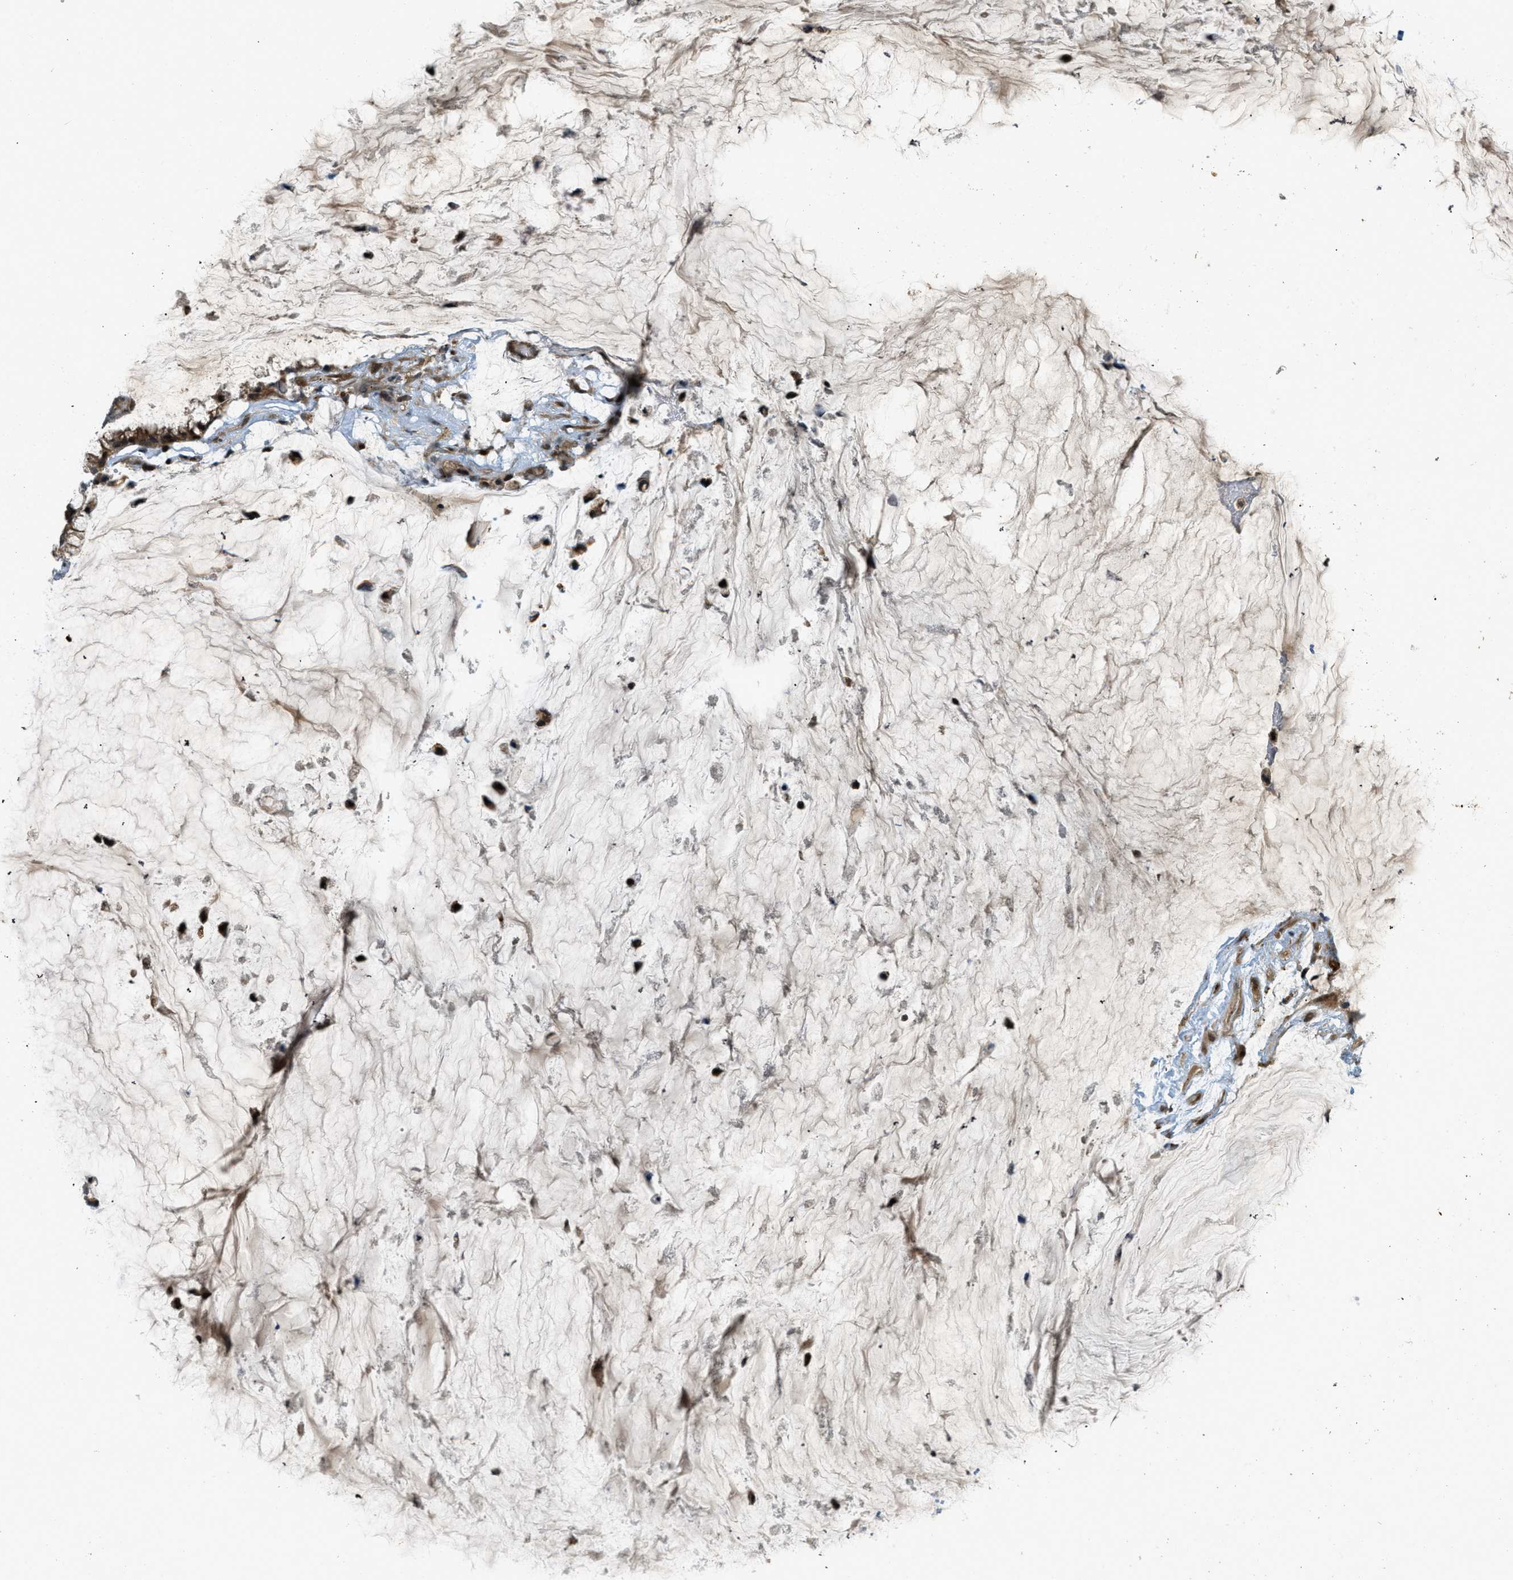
{"staining": {"intensity": "strong", "quantity": ">75%", "location": "cytoplasmic/membranous,nuclear"}, "tissue": "ovarian cancer", "cell_type": "Tumor cells", "image_type": "cancer", "snomed": [{"axis": "morphology", "description": "Cystadenocarcinoma, mucinous, NOS"}, {"axis": "topography", "description": "Ovary"}], "caption": "Immunohistochemistry micrograph of mucinous cystadenocarcinoma (ovarian) stained for a protein (brown), which shows high levels of strong cytoplasmic/membranous and nuclear positivity in about >75% of tumor cells.", "gene": "TRAPPC14", "patient": {"sex": "female", "age": 39}}